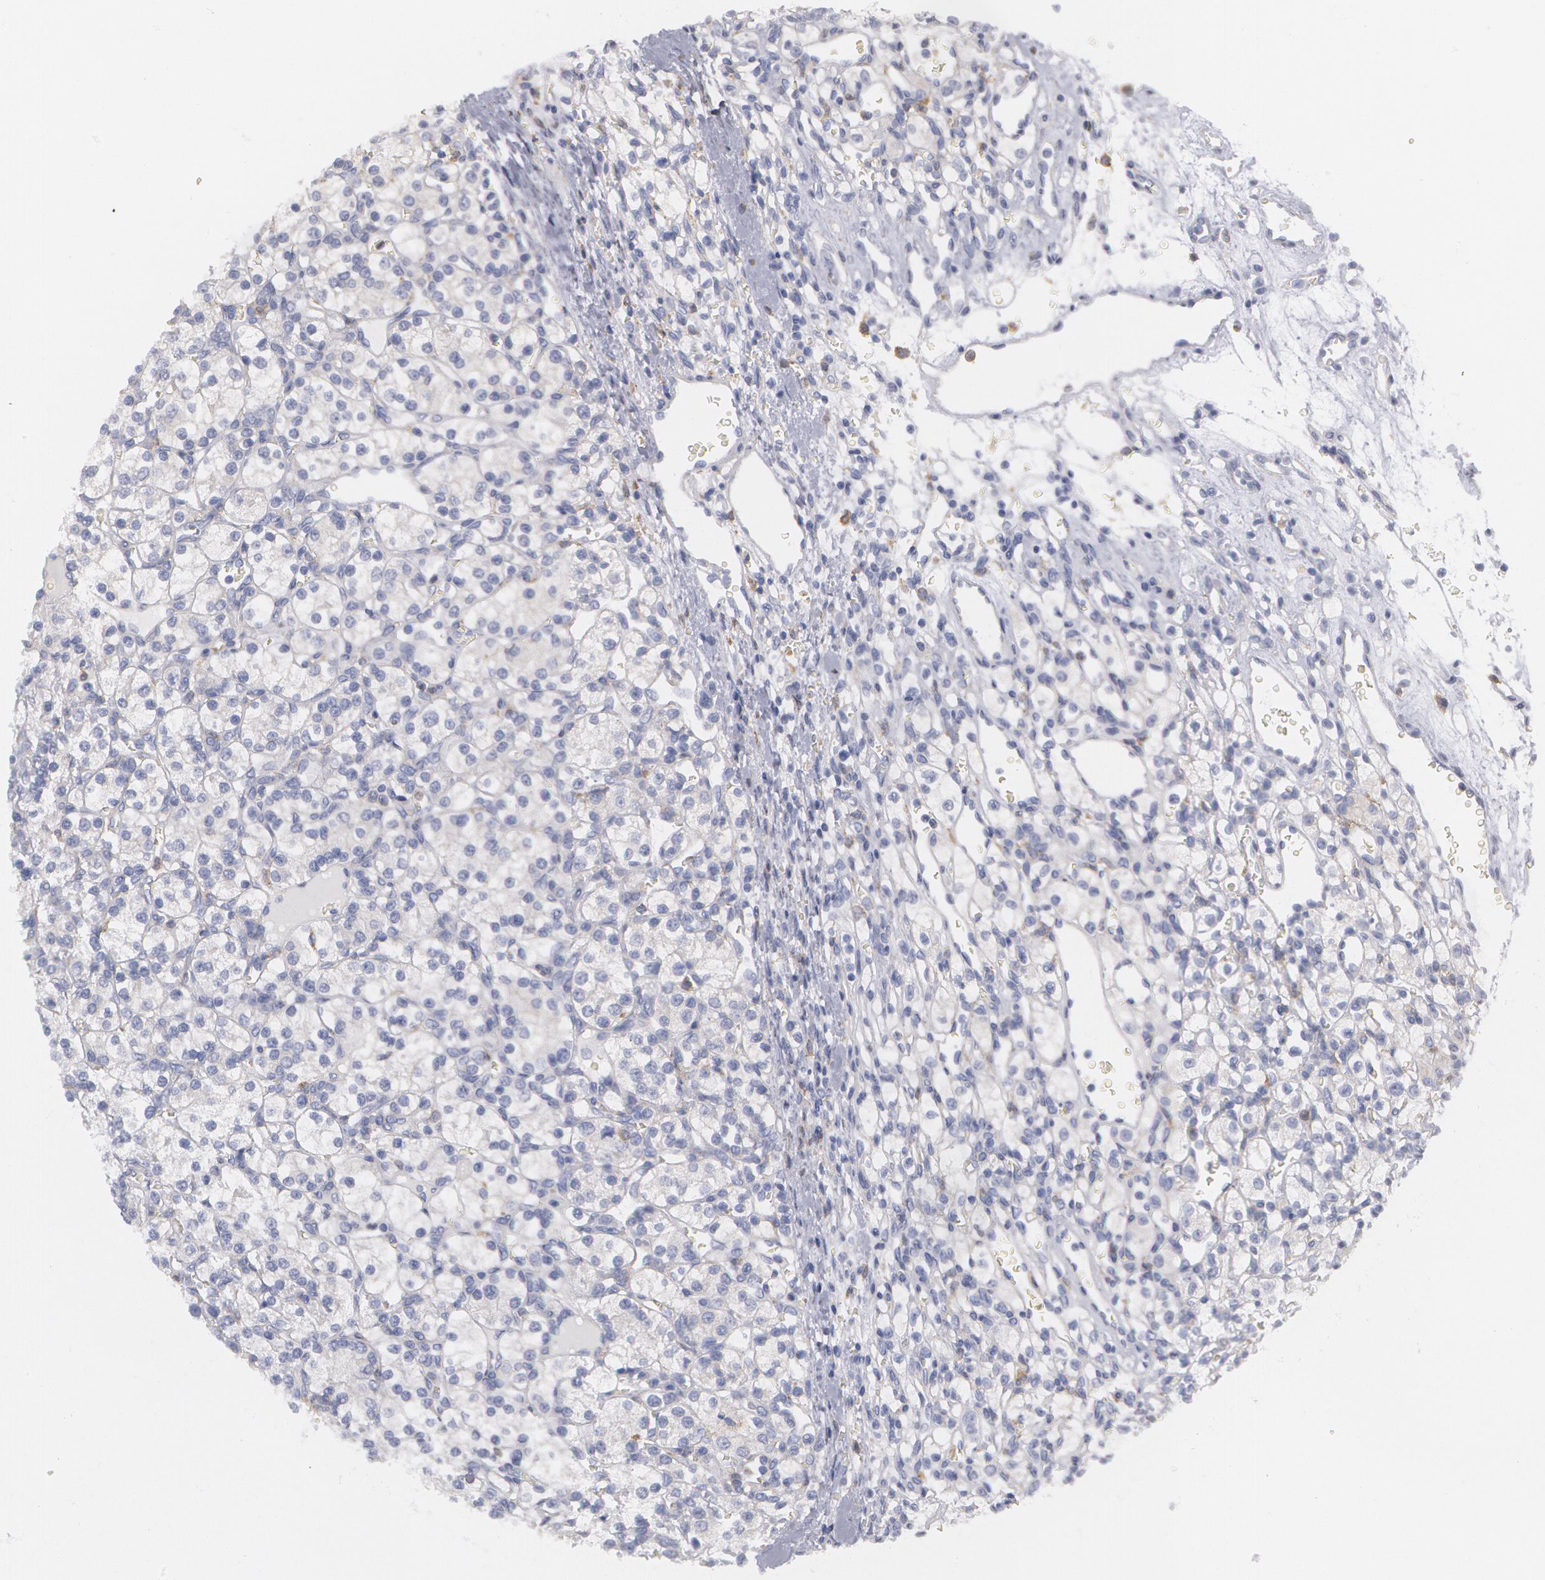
{"staining": {"intensity": "negative", "quantity": "none", "location": "none"}, "tissue": "renal cancer", "cell_type": "Tumor cells", "image_type": "cancer", "snomed": [{"axis": "morphology", "description": "Adenocarcinoma, NOS"}, {"axis": "topography", "description": "Kidney"}], "caption": "Renal cancer (adenocarcinoma) was stained to show a protein in brown. There is no significant positivity in tumor cells. Nuclei are stained in blue.", "gene": "SYK", "patient": {"sex": "female", "age": 62}}